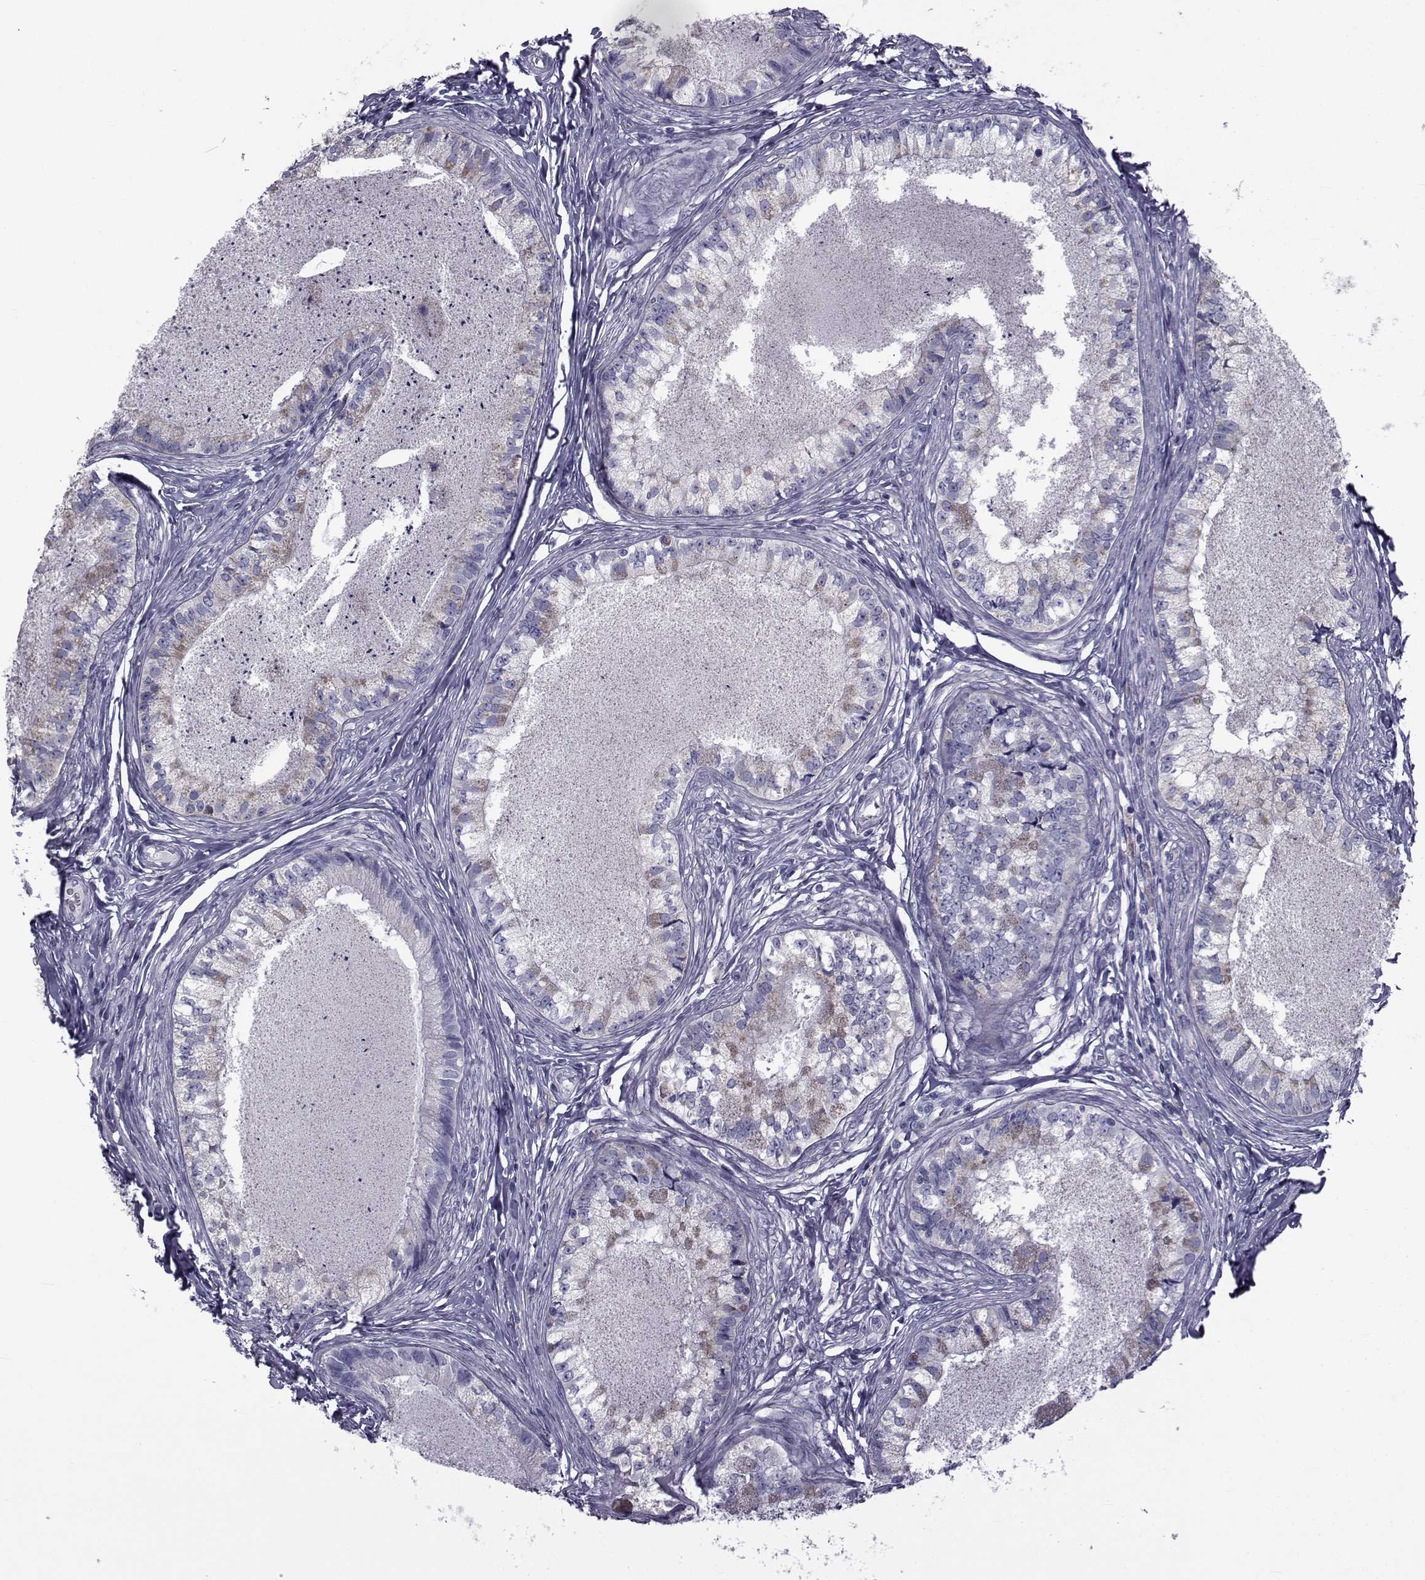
{"staining": {"intensity": "strong", "quantity": "25%-75%", "location": "cytoplasmic/membranous"}, "tissue": "epididymis", "cell_type": "Glandular cells", "image_type": "normal", "snomed": [{"axis": "morphology", "description": "Normal tissue, NOS"}, {"axis": "topography", "description": "Epididymis"}], "caption": "This is a histology image of immunohistochemistry (IHC) staining of unremarkable epididymis, which shows strong positivity in the cytoplasmic/membranous of glandular cells.", "gene": "FDXR", "patient": {"sex": "male", "age": 34}}